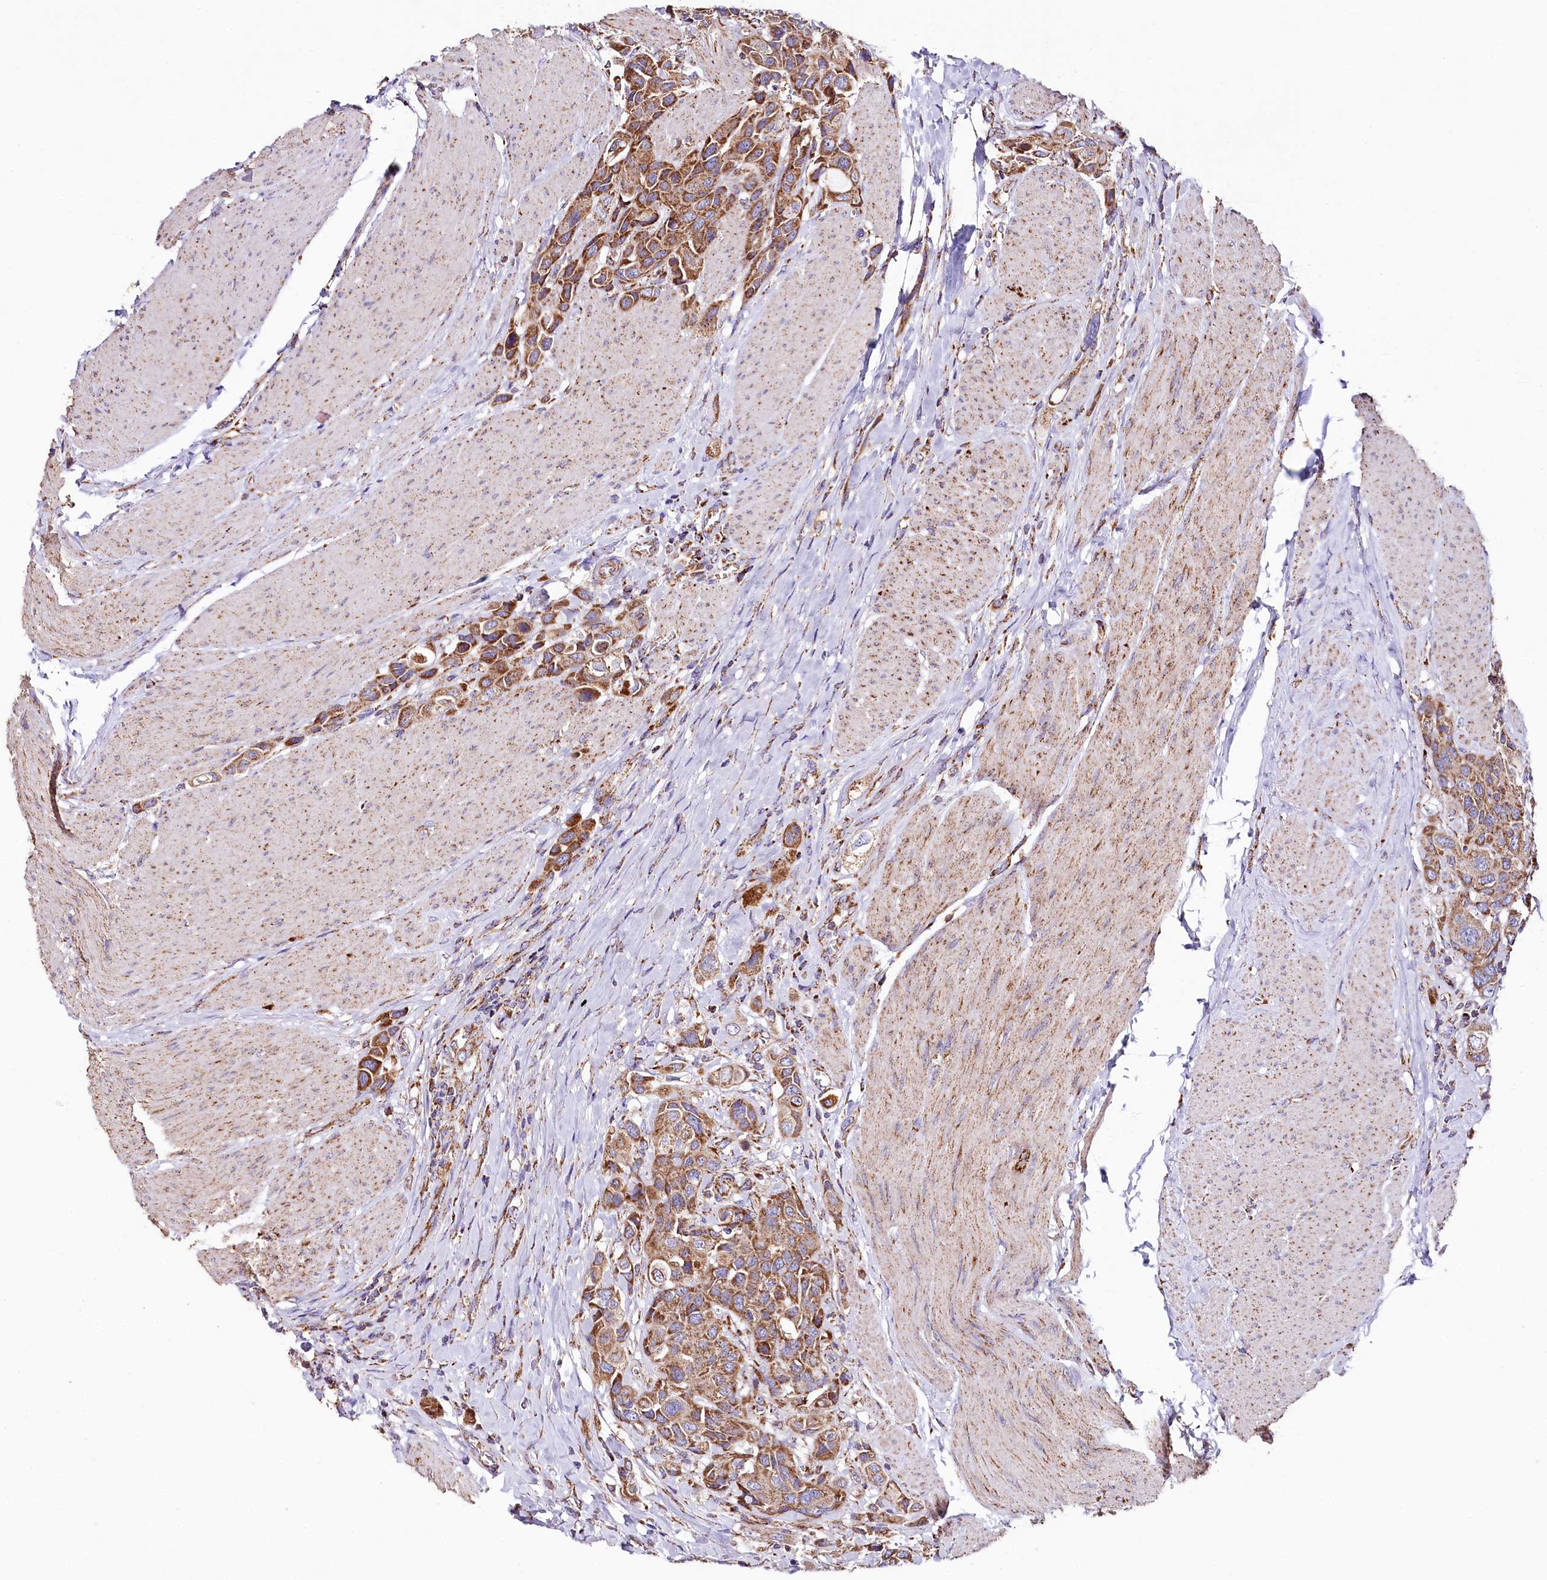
{"staining": {"intensity": "moderate", "quantity": ">75%", "location": "cytoplasmic/membranous"}, "tissue": "urothelial cancer", "cell_type": "Tumor cells", "image_type": "cancer", "snomed": [{"axis": "morphology", "description": "Urothelial carcinoma, High grade"}, {"axis": "topography", "description": "Urinary bladder"}], "caption": "Immunohistochemistry (IHC) (DAB) staining of human high-grade urothelial carcinoma reveals moderate cytoplasmic/membranous protein positivity in approximately >75% of tumor cells.", "gene": "APLP2", "patient": {"sex": "male", "age": 50}}